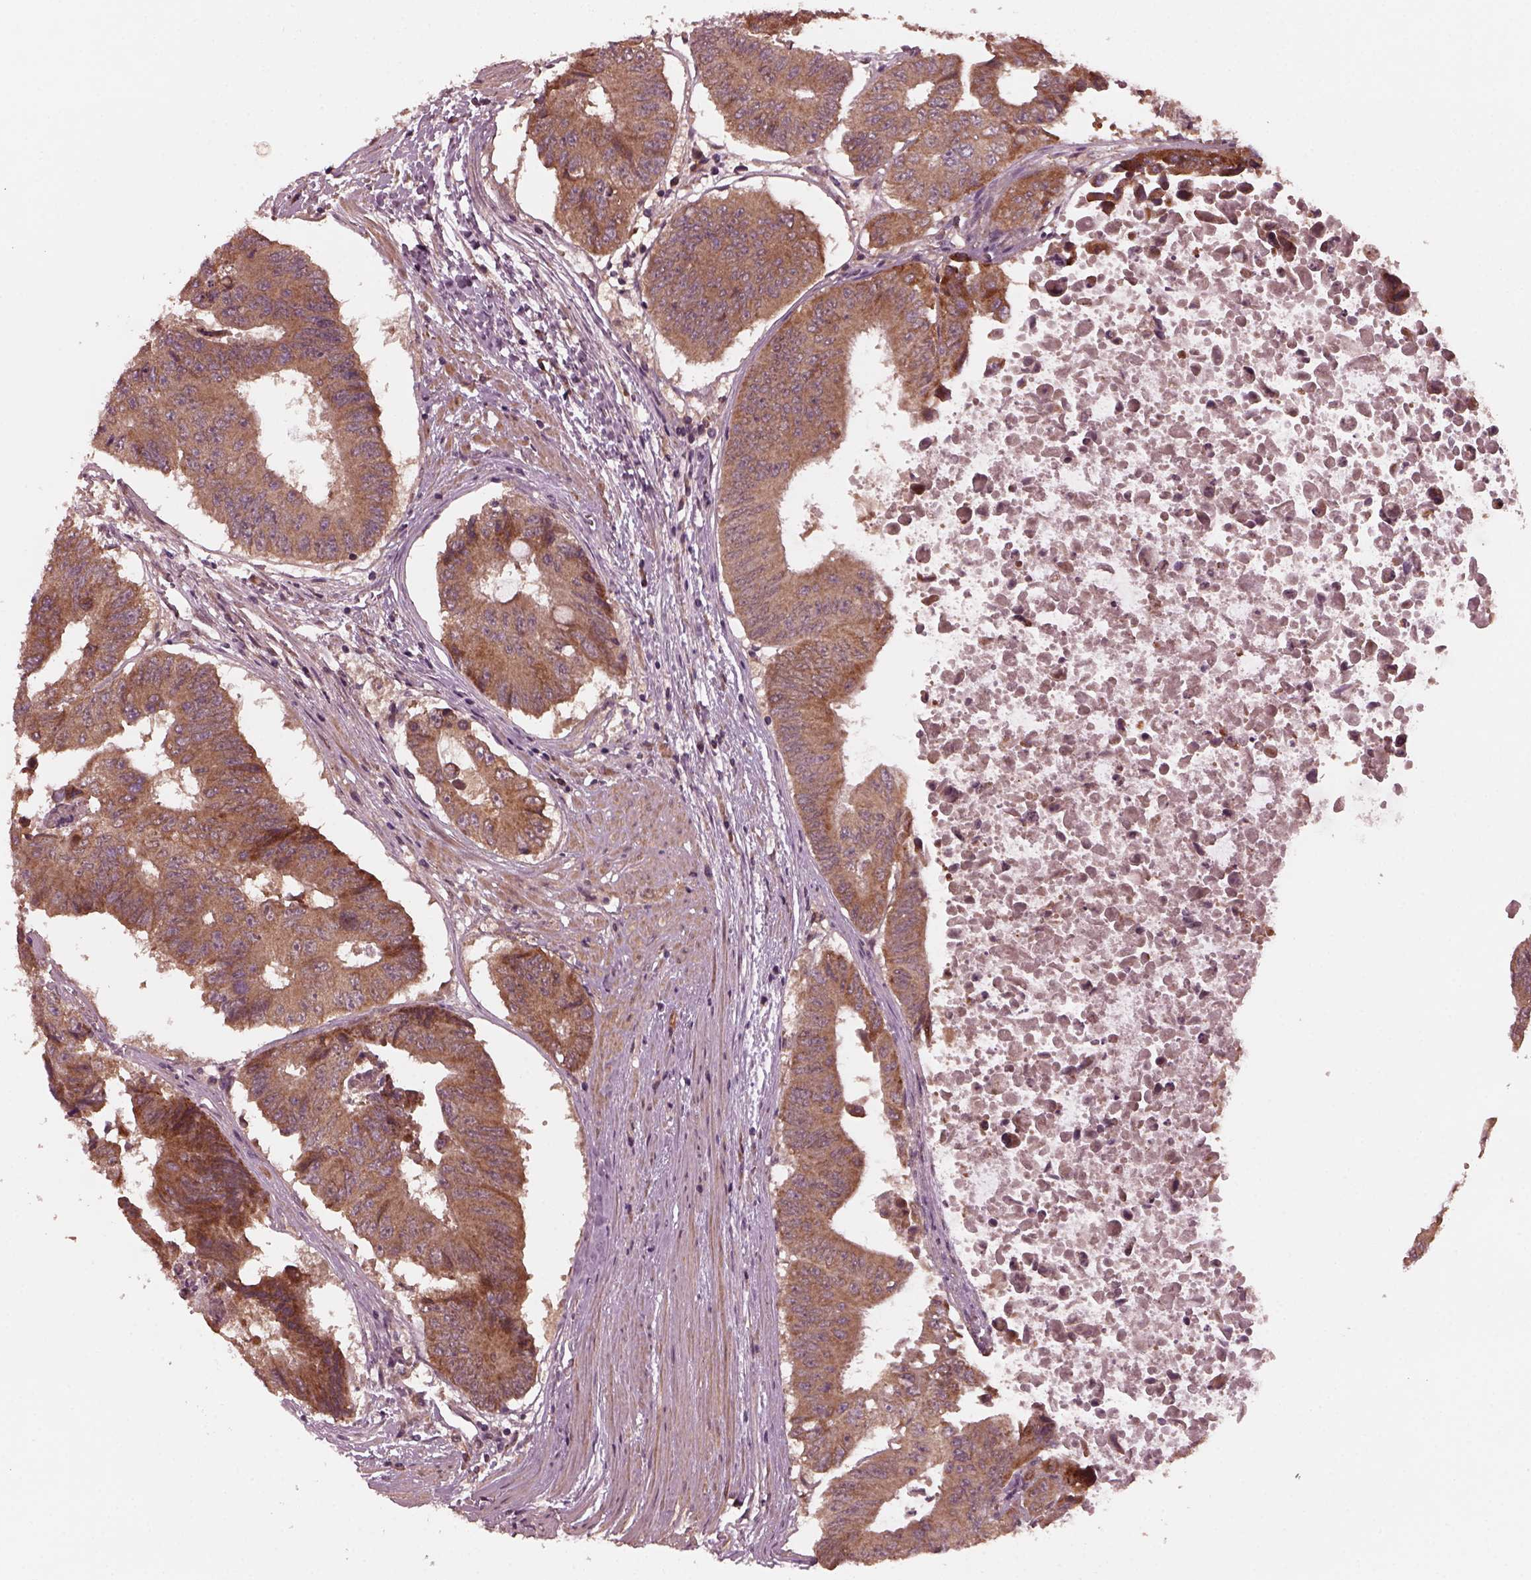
{"staining": {"intensity": "moderate", "quantity": ">75%", "location": "cytoplasmic/membranous"}, "tissue": "colorectal cancer", "cell_type": "Tumor cells", "image_type": "cancer", "snomed": [{"axis": "morphology", "description": "Adenocarcinoma, NOS"}, {"axis": "topography", "description": "Rectum"}], "caption": "Brown immunohistochemical staining in human colorectal cancer shows moderate cytoplasmic/membranous positivity in about >75% of tumor cells.", "gene": "FAF2", "patient": {"sex": "male", "age": 59}}